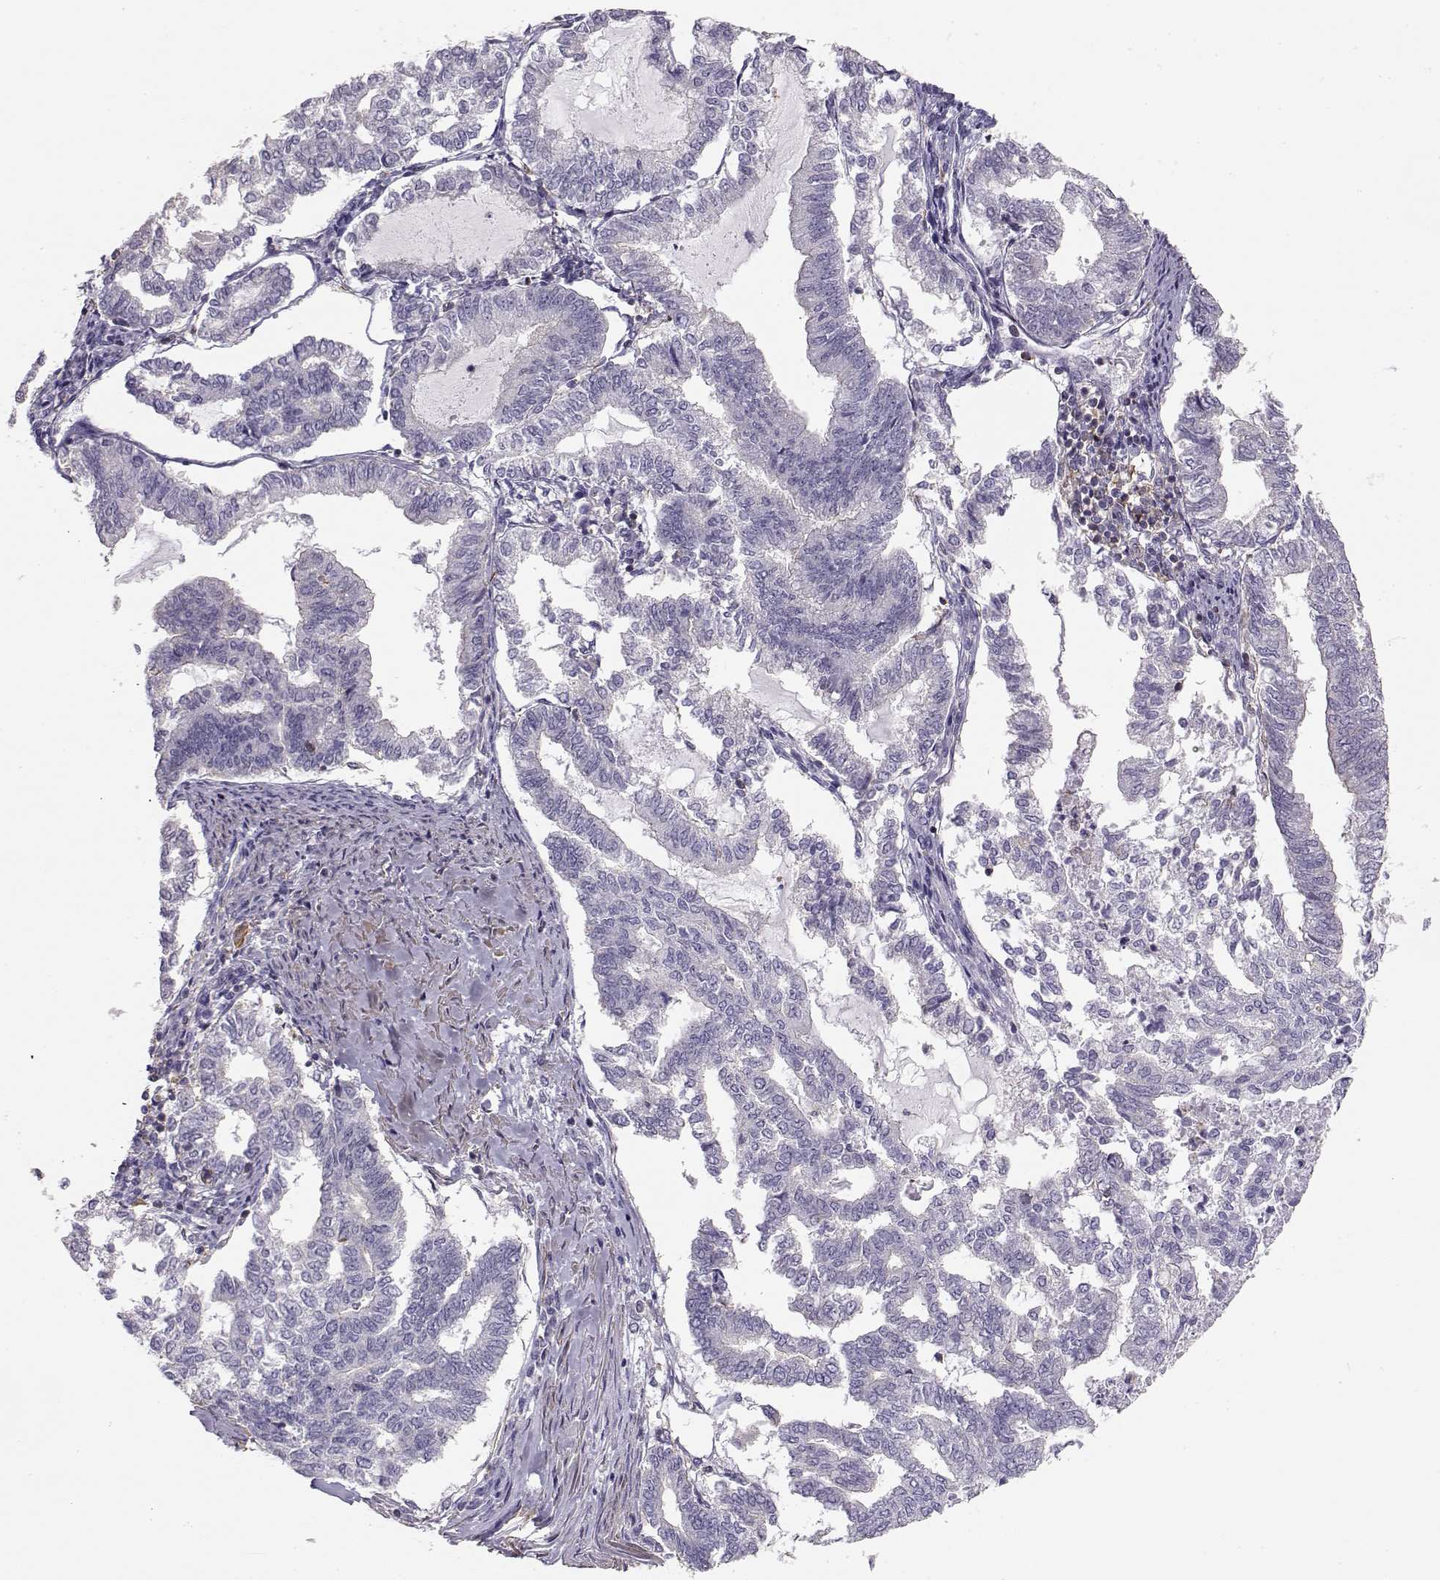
{"staining": {"intensity": "negative", "quantity": "none", "location": "none"}, "tissue": "endometrial cancer", "cell_type": "Tumor cells", "image_type": "cancer", "snomed": [{"axis": "morphology", "description": "Adenocarcinoma, NOS"}, {"axis": "topography", "description": "Endometrium"}], "caption": "Tumor cells are negative for protein expression in human endometrial cancer.", "gene": "DAPL1", "patient": {"sex": "female", "age": 79}}